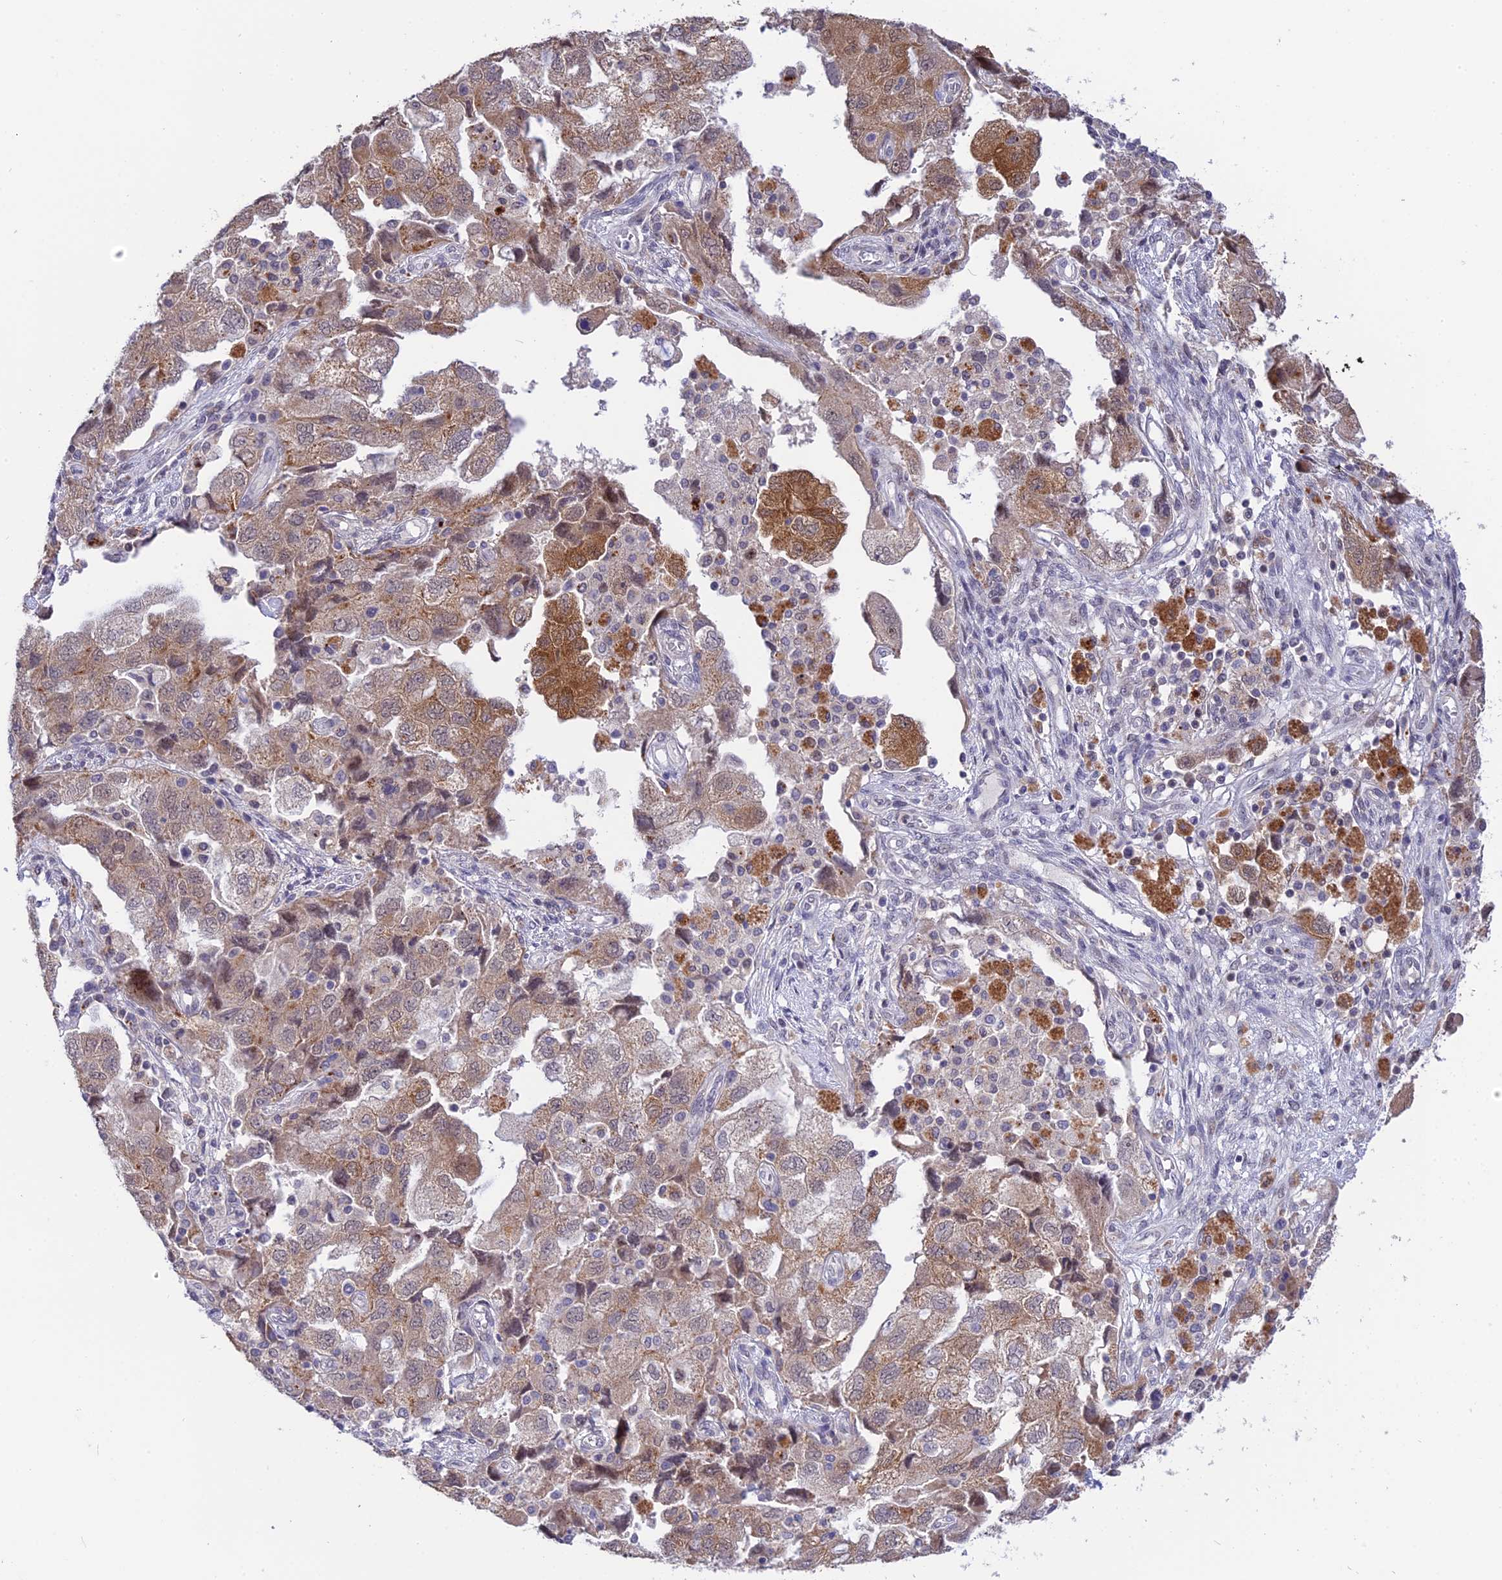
{"staining": {"intensity": "moderate", "quantity": "25%-75%", "location": "cytoplasmic/membranous,nuclear"}, "tissue": "ovarian cancer", "cell_type": "Tumor cells", "image_type": "cancer", "snomed": [{"axis": "morphology", "description": "Carcinoma, NOS"}, {"axis": "morphology", "description": "Cystadenocarcinoma, serous, NOS"}, {"axis": "topography", "description": "Ovary"}], "caption": "A brown stain highlights moderate cytoplasmic/membranous and nuclear staining of a protein in human serous cystadenocarcinoma (ovarian) tumor cells.", "gene": "KCTD14", "patient": {"sex": "female", "age": 69}}